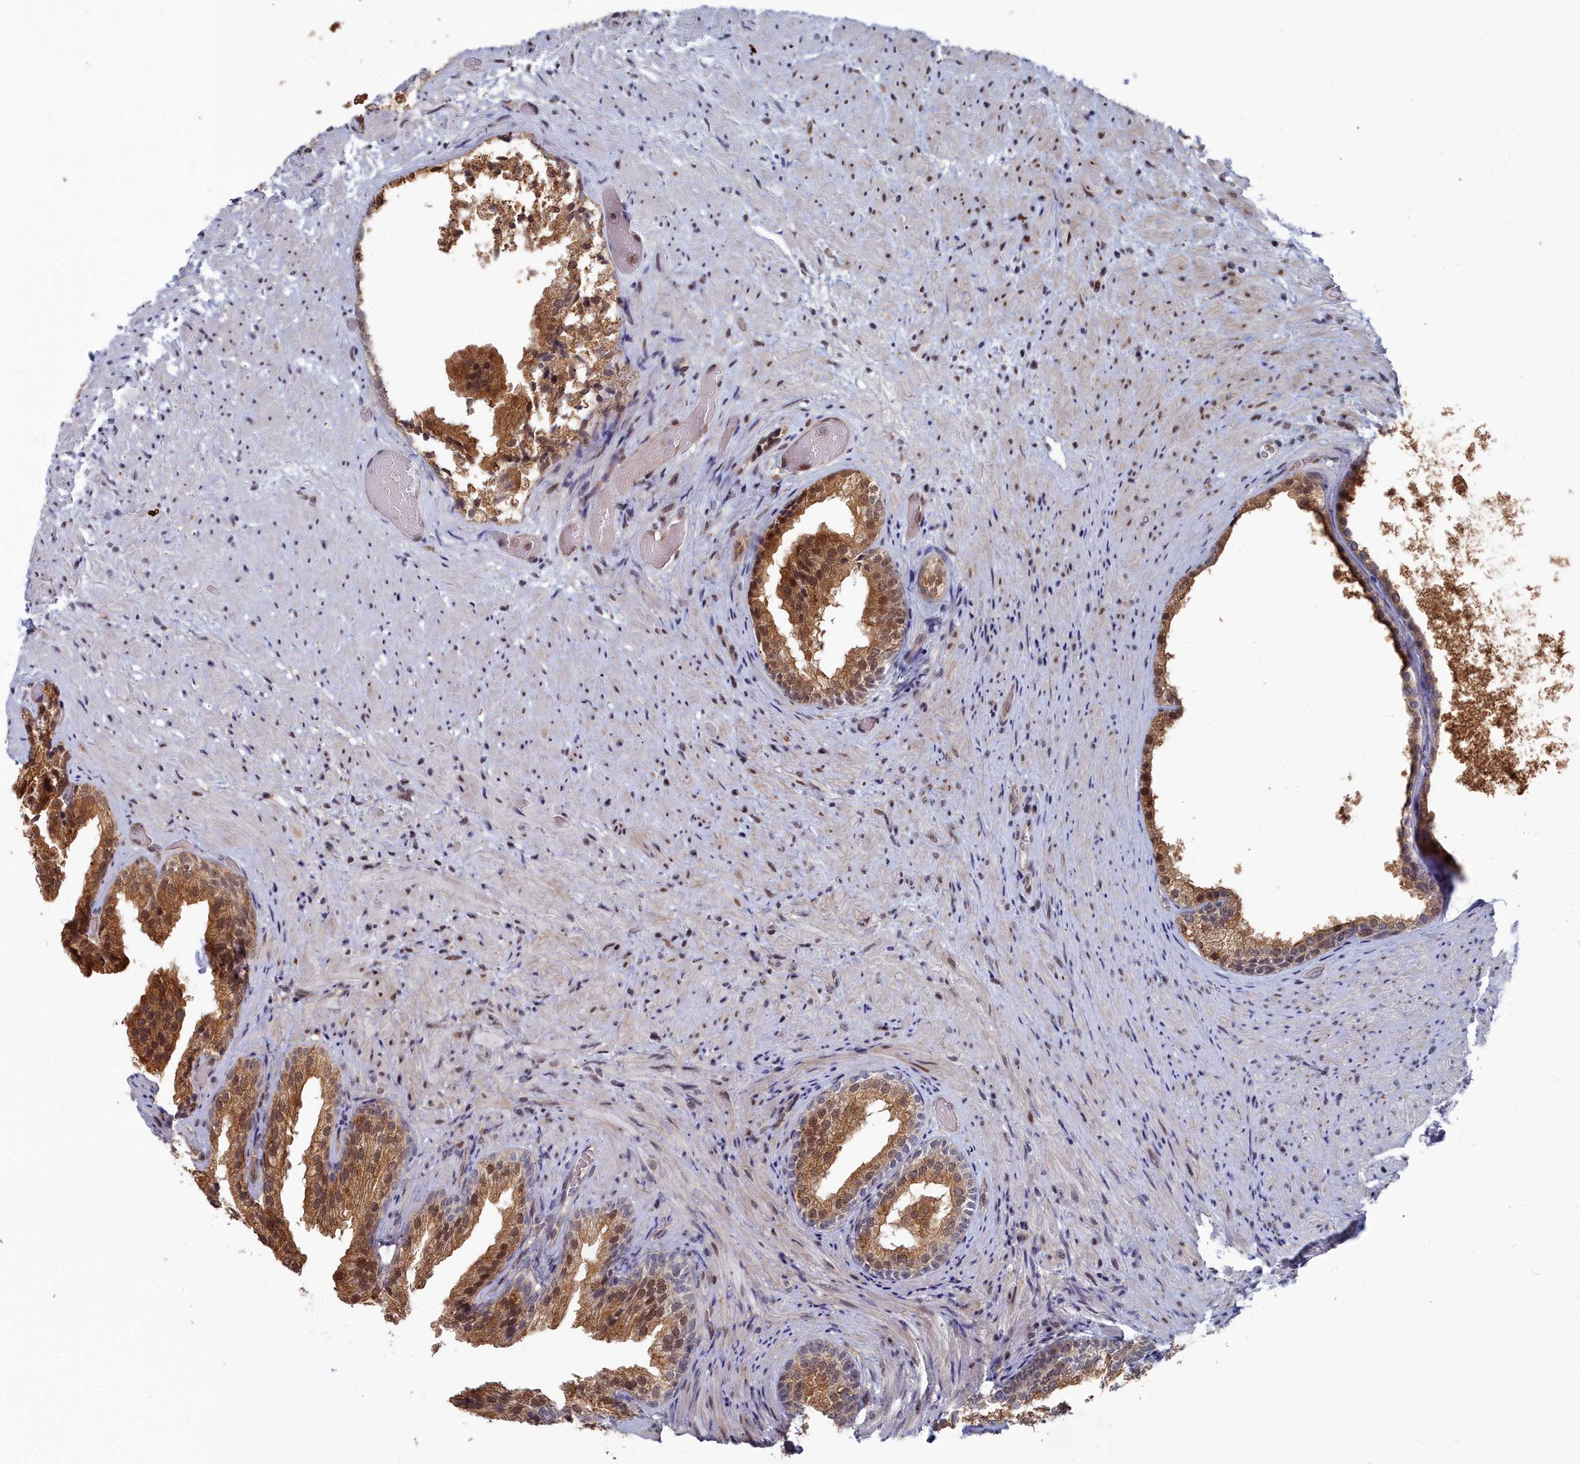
{"staining": {"intensity": "moderate", "quantity": "25%-75%", "location": "cytoplasmic/membranous,nuclear"}, "tissue": "prostate", "cell_type": "Glandular cells", "image_type": "normal", "snomed": [{"axis": "morphology", "description": "Normal tissue, NOS"}, {"axis": "topography", "description": "Prostate"}], "caption": "Immunohistochemistry histopathology image of benign human prostate stained for a protein (brown), which demonstrates medium levels of moderate cytoplasmic/membranous,nuclear staining in about 25%-75% of glandular cells.", "gene": "RPS27A", "patient": {"sex": "male", "age": 76}}